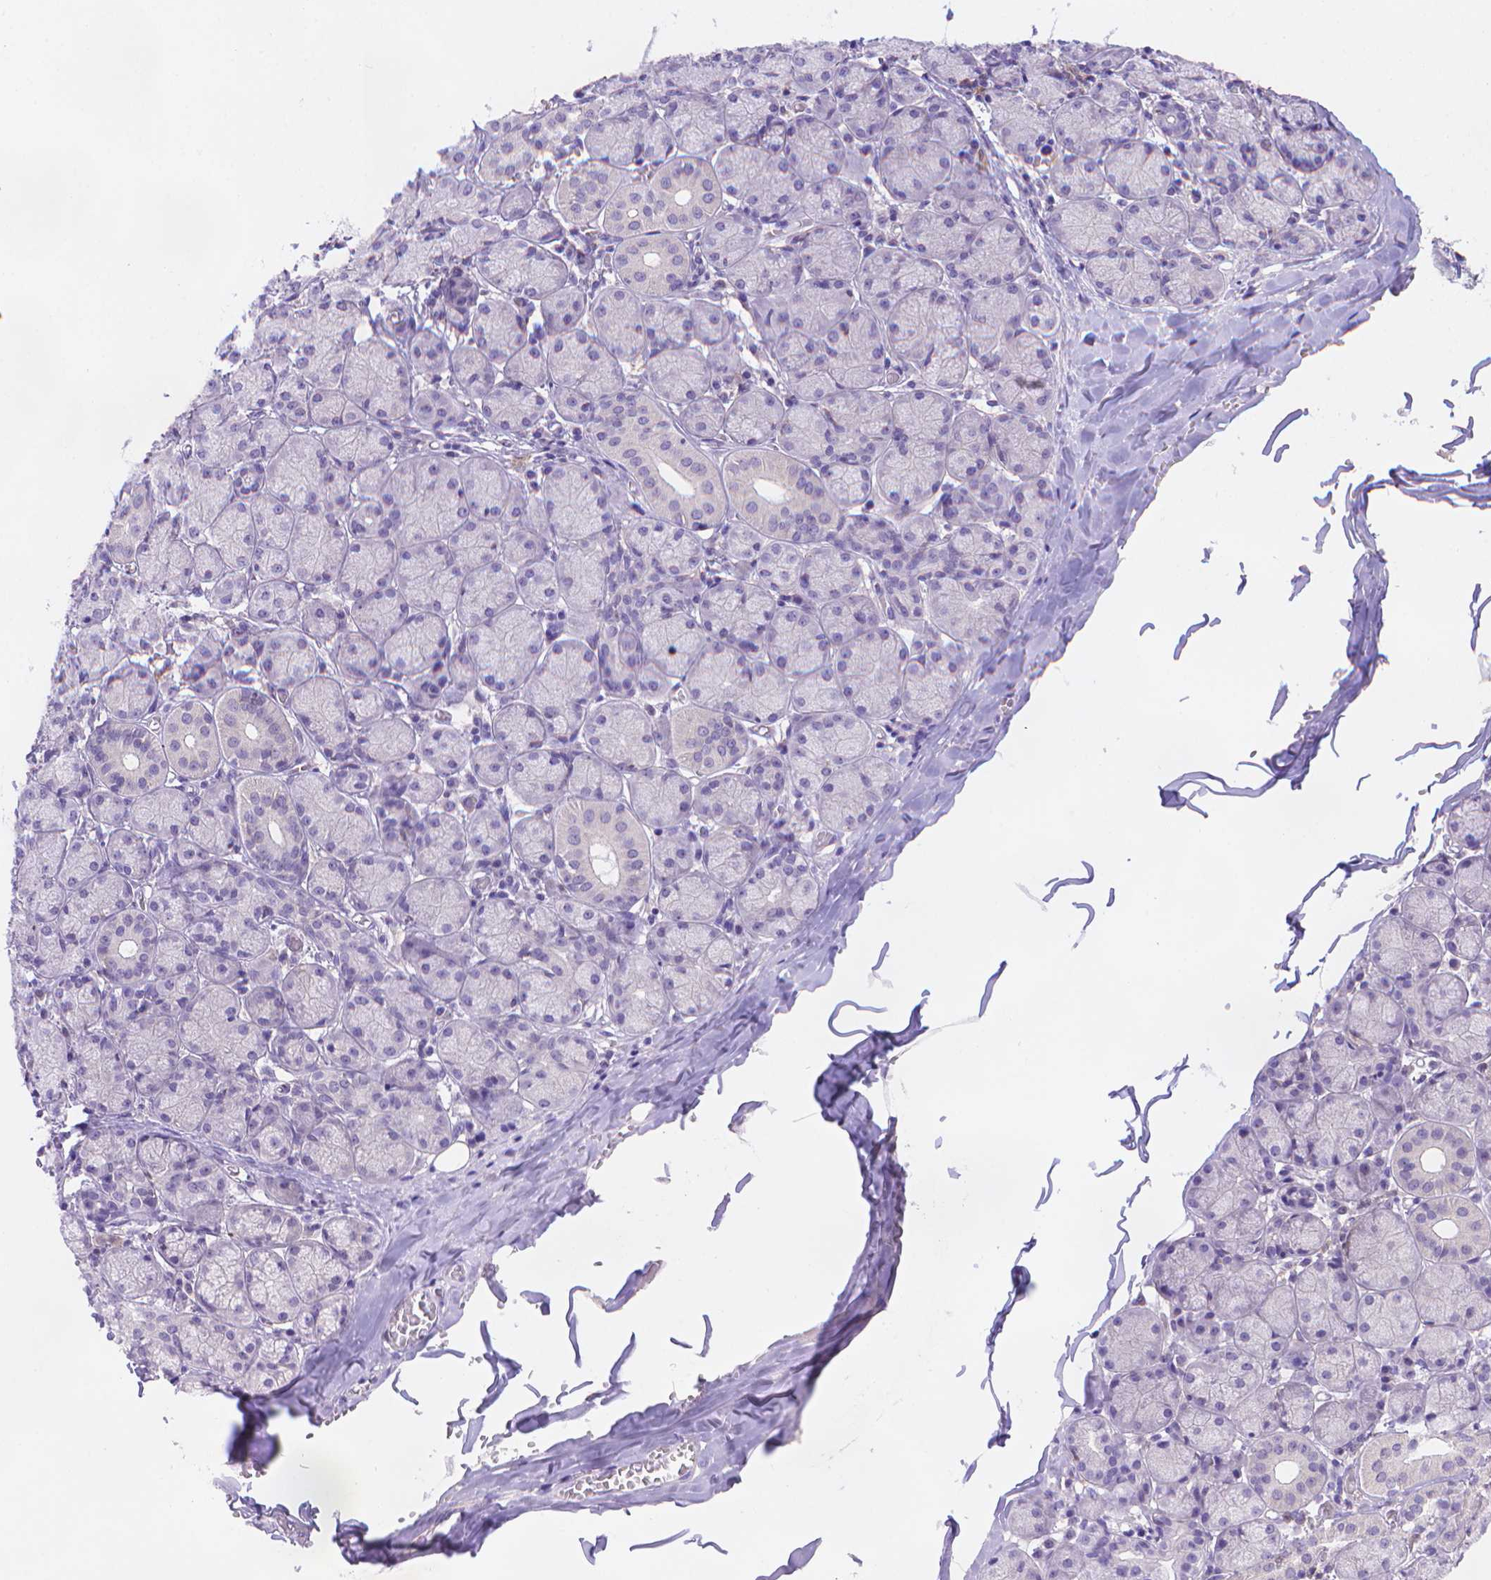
{"staining": {"intensity": "negative", "quantity": "none", "location": "none"}, "tissue": "salivary gland", "cell_type": "Glandular cells", "image_type": "normal", "snomed": [{"axis": "morphology", "description": "Normal tissue, NOS"}, {"axis": "topography", "description": "Salivary gland"}, {"axis": "topography", "description": "Peripheral nerve tissue"}], "caption": "A histopathology image of human salivary gland is negative for staining in glandular cells. (DAB IHC visualized using brightfield microscopy, high magnification).", "gene": "FGD2", "patient": {"sex": "female", "age": 24}}